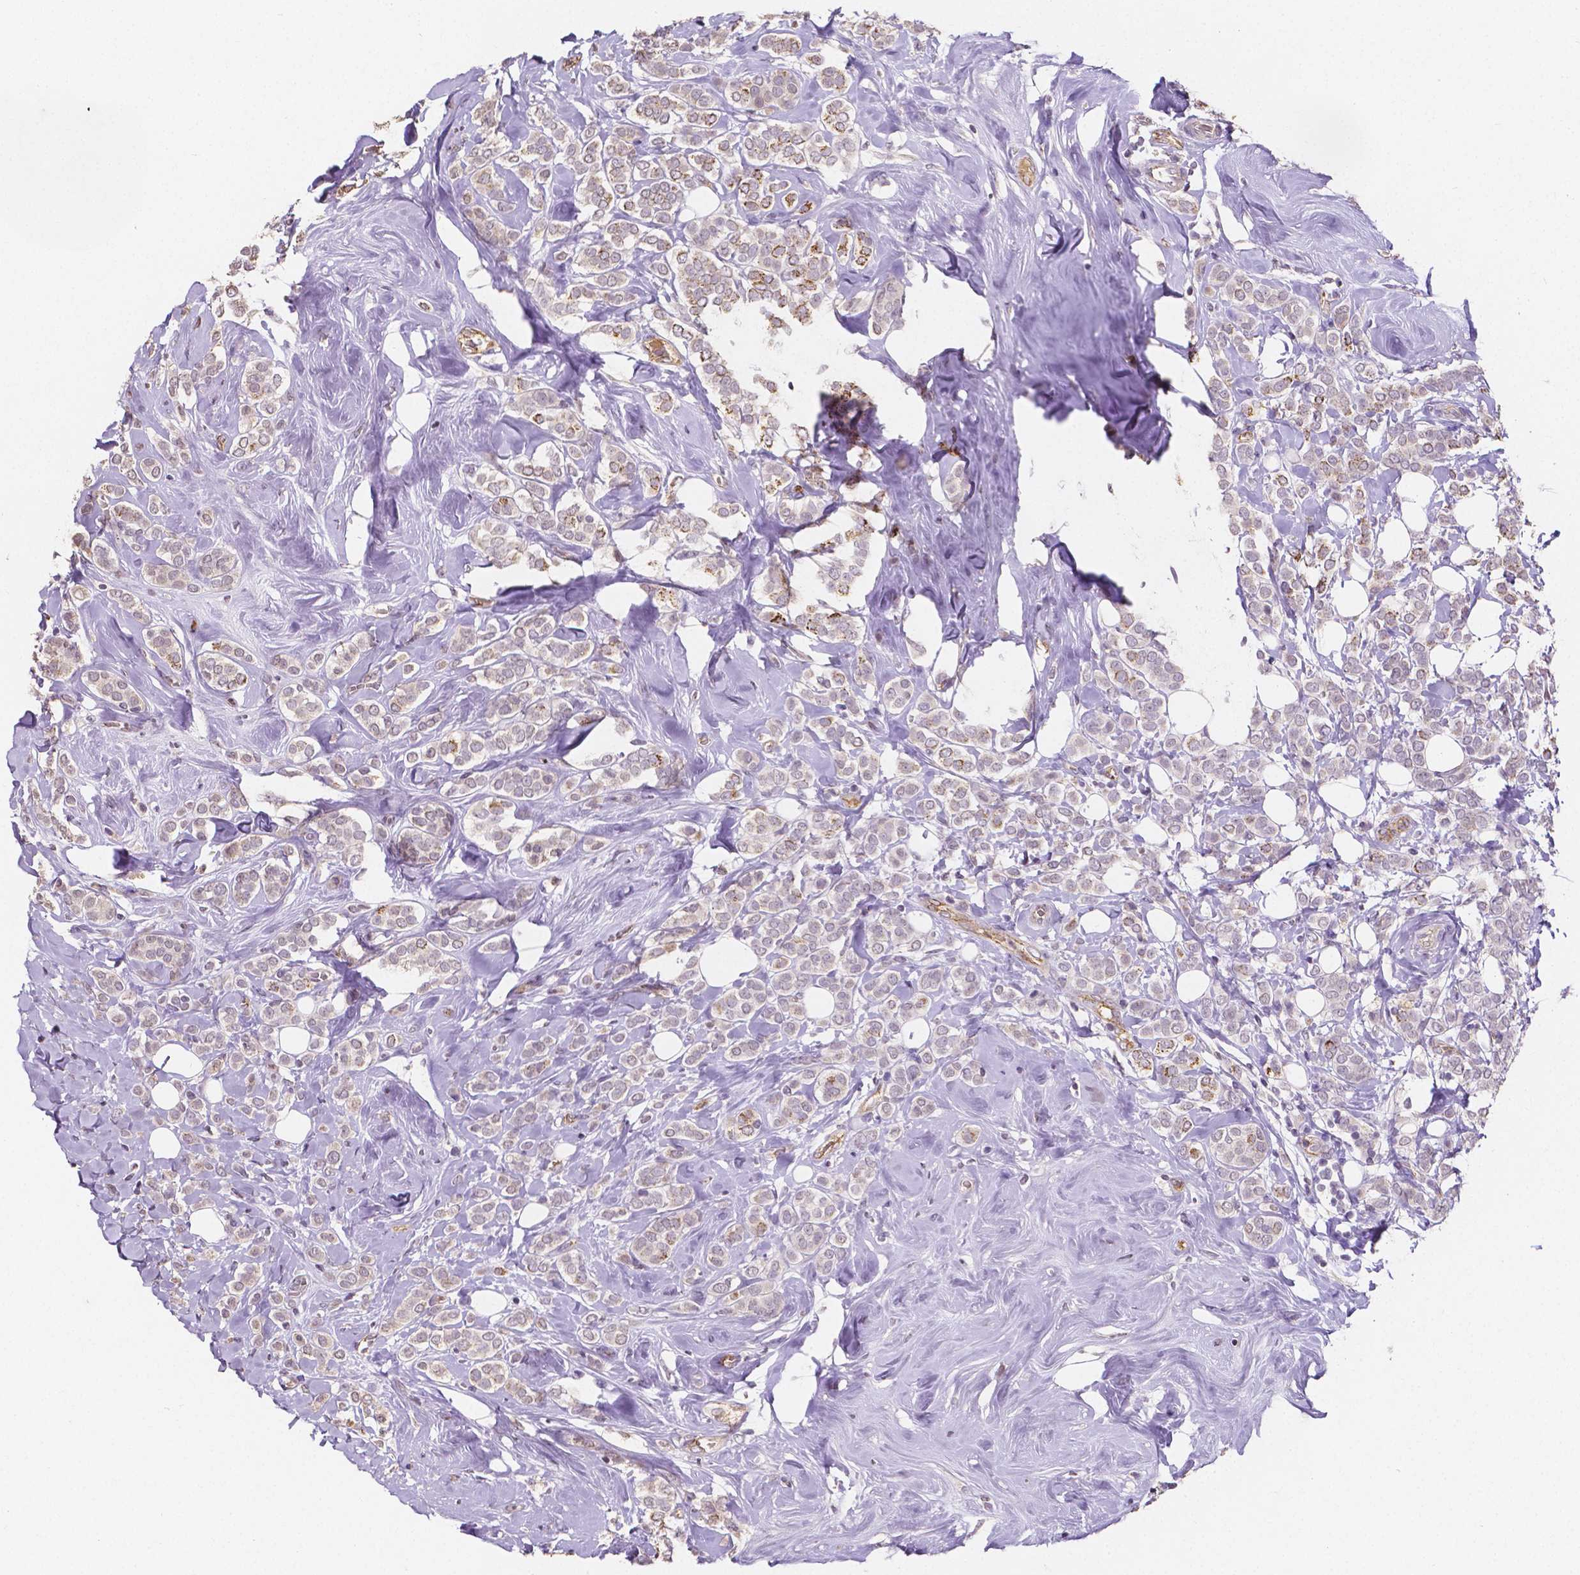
{"staining": {"intensity": "weak", "quantity": "25%-75%", "location": "cytoplasmic/membranous"}, "tissue": "breast cancer", "cell_type": "Tumor cells", "image_type": "cancer", "snomed": [{"axis": "morphology", "description": "Lobular carcinoma"}, {"axis": "topography", "description": "Breast"}], "caption": "Immunohistochemistry photomicrograph of neoplastic tissue: human lobular carcinoma (breast) stained using immunohistochemistry displays low levels of weak protein expression localized specifically in the cytoplasmic/membranous of tumor cells, appearing as a cytoplasmic/membranous brown color.", "gene": "ELAVL2", "patient": {"sex": "female", "age": 49}}